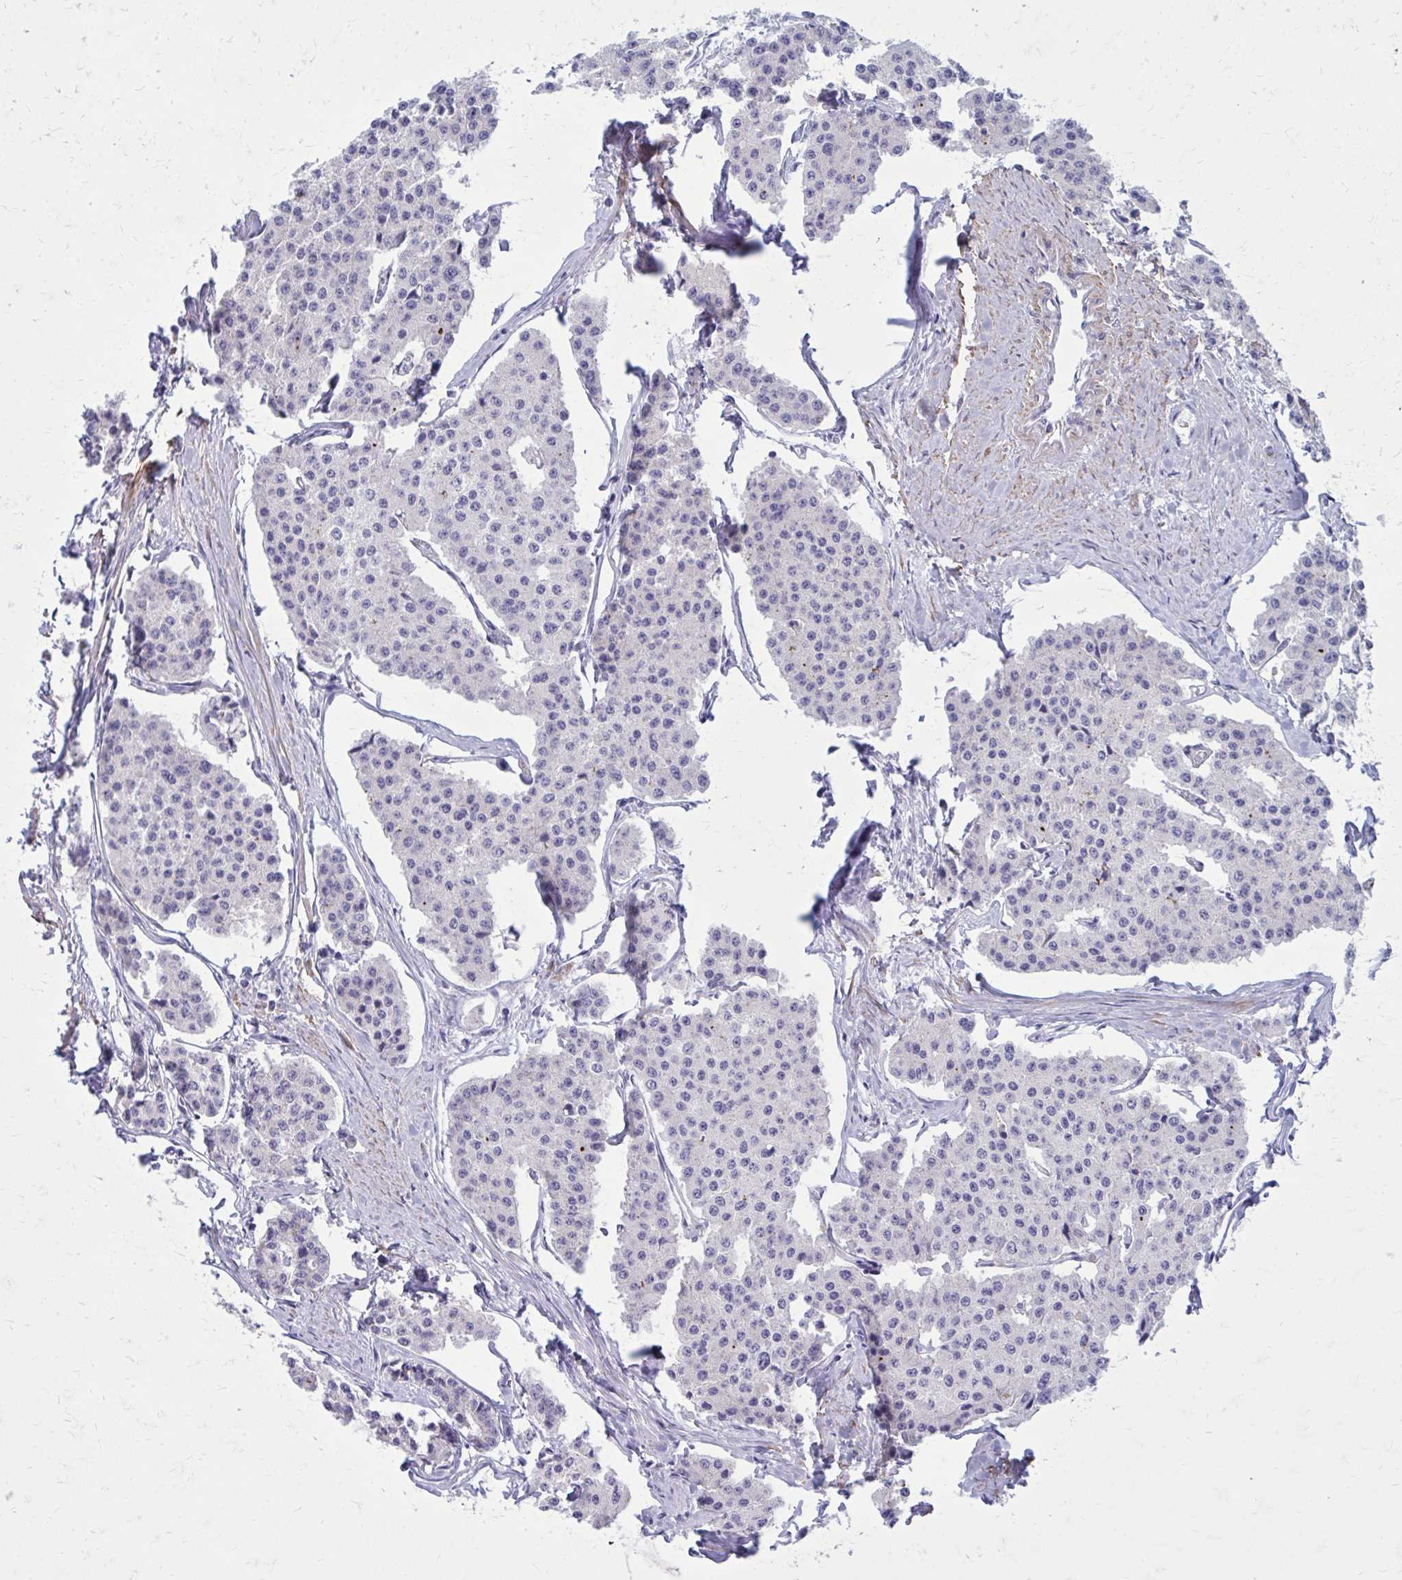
{"staining": {"intensity": "negative", "quantity": "none", "location": "none"}, "tissue": "carcinoid", "cell_type": "Tumor cells", "image_type": "cancer", "snomed": [{"axis": "morphology", "description": "Carcinoid, malignant, NOS"}, {"axis": "topography", "description": "Small intestine"}], "caption": "A photomicrograph of carcinoid stained for a protein displays no brown staining in tumor cells. (Brightfield microscopy of DAB (3,3'-diaminobenzidine) IHC at high magnification).", "gene": "GIGYF2", "patient": {"sex": "female", "age": 65}}